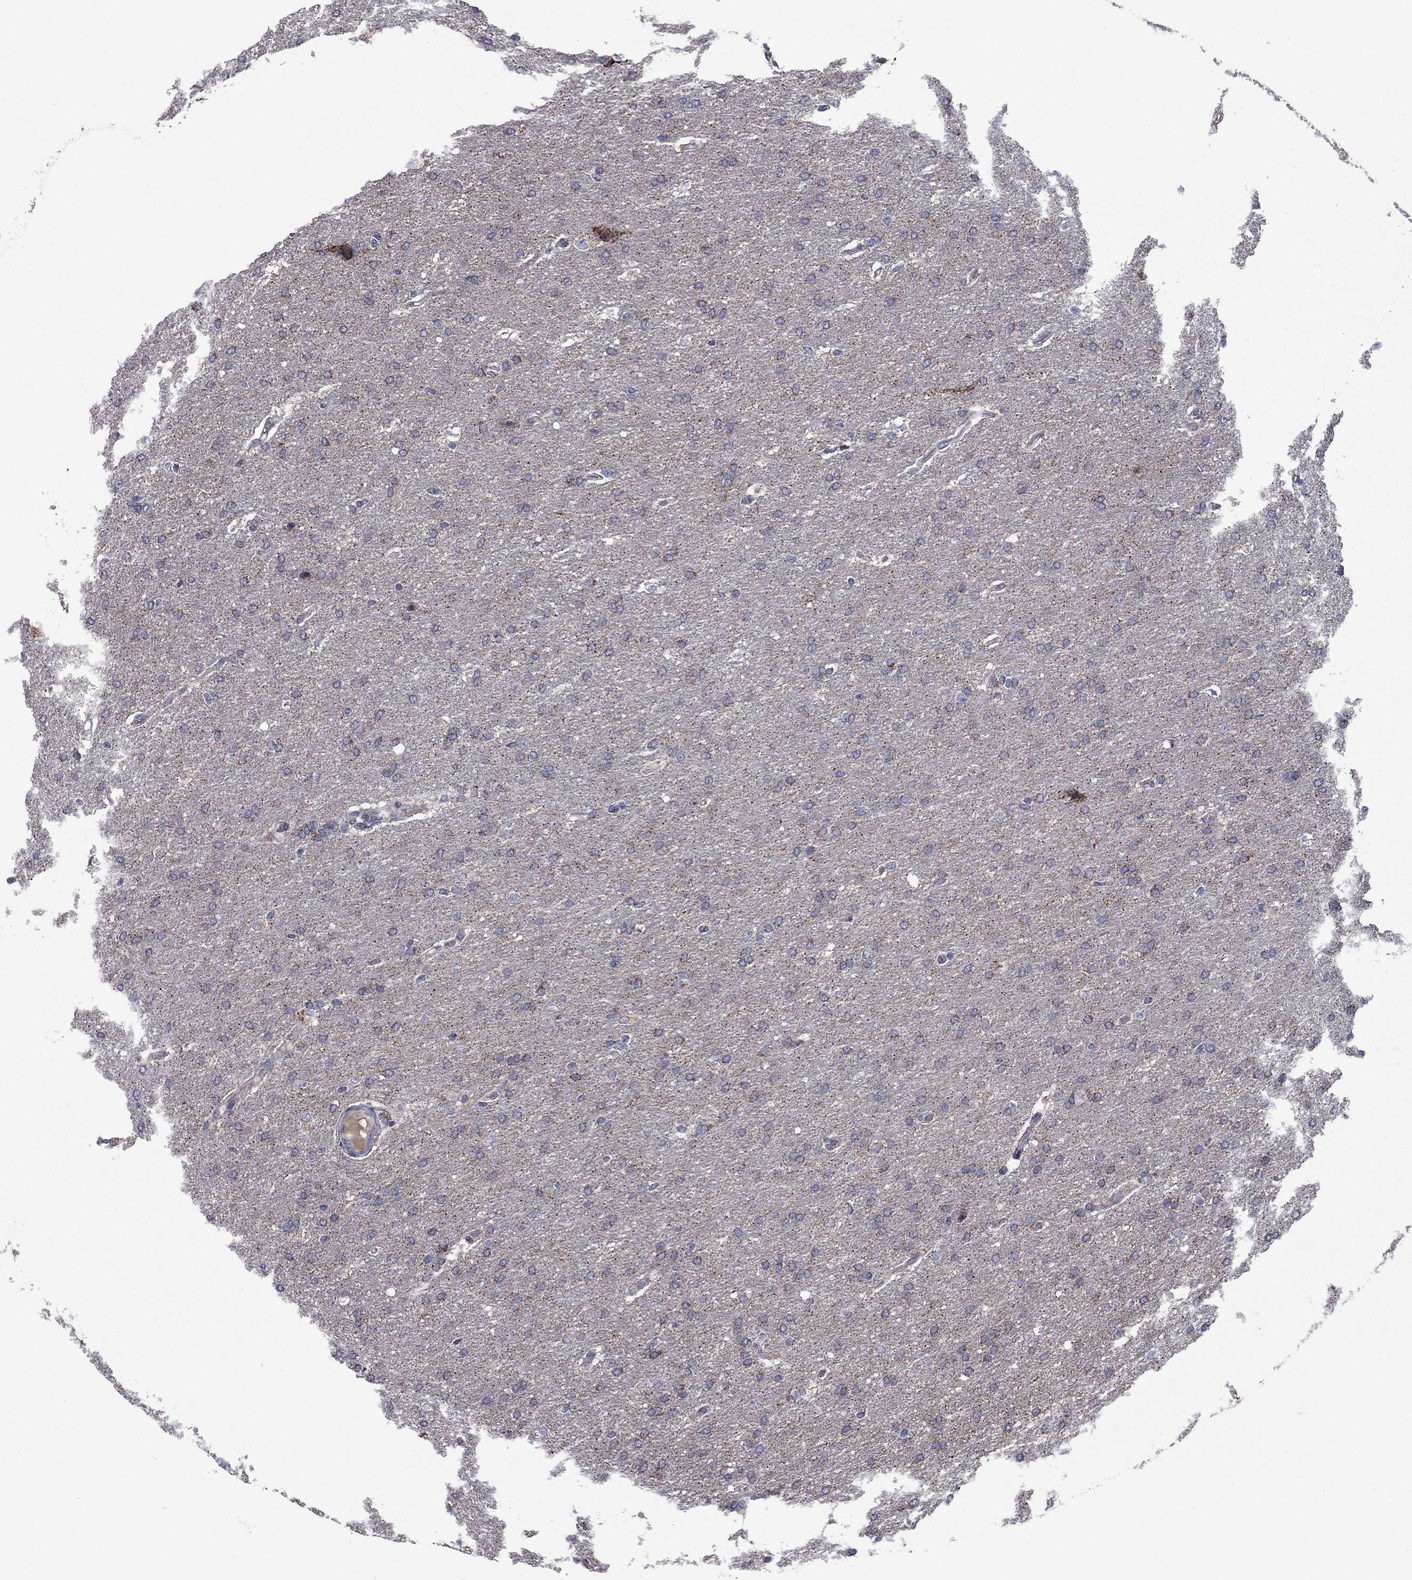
{"staining": {"intensity": "negative", "quantity": "none", "location": "none"}, "tissue": "glioma", "cell_type": "Tumor cells", "image_type": "cancer", "snomed": [{"axis": "morphology", "description": "Glioma, malignant, Low grade"}, {"axis": "topography", "description": "Brain"}], "caption": "Histopathology image shows no protein positivity in tumor cells of glioma tissue.", "gene": "SLC4A10", "patient": {"sex": "female", "age": 37}}